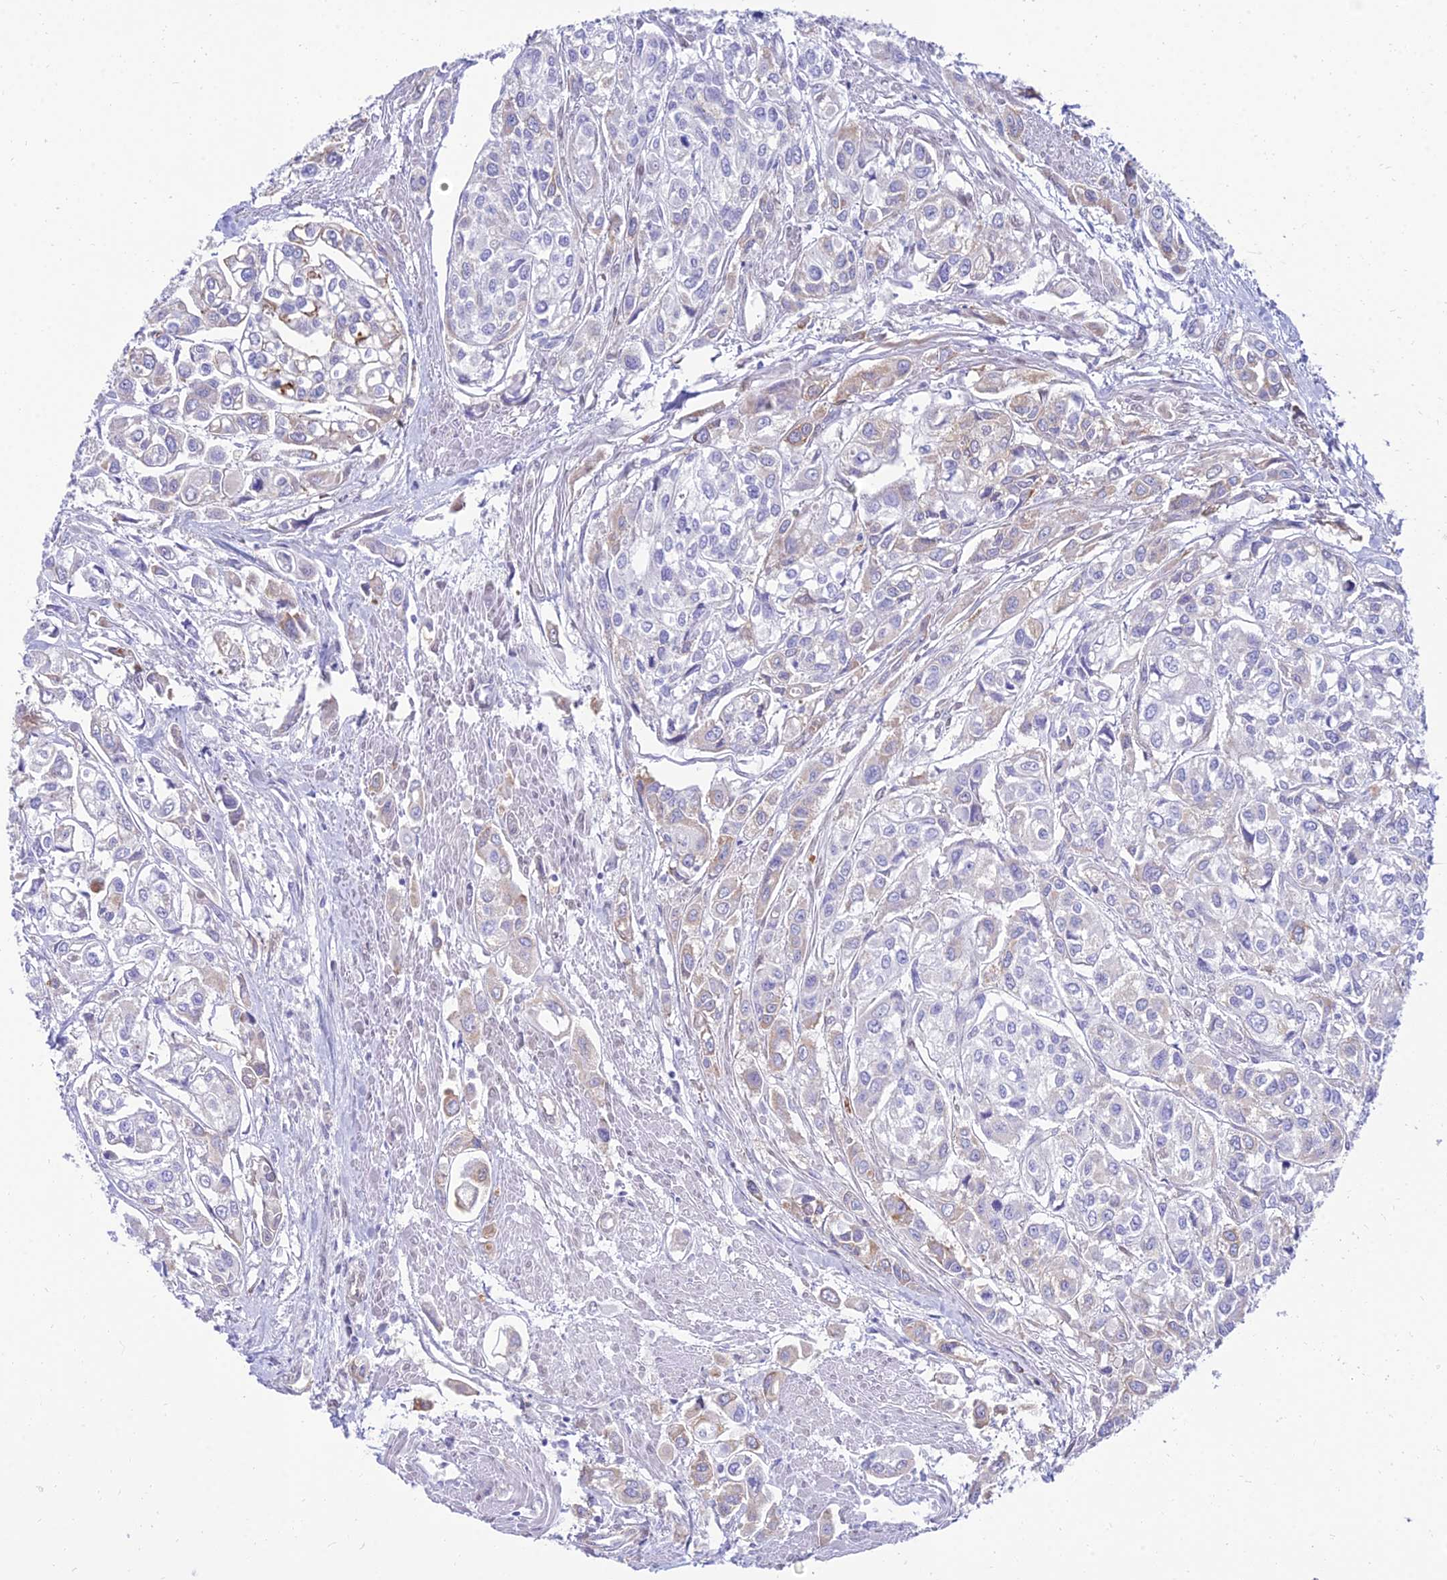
{"staining": {"intensity": "strong", "quantity": "<25%", "location": "cytoplasmic/membranous"}, "tissue": "urothelial cancer", "cell_type": "Tumor cells", "image_type": "cancer", "snomed": [{"axis": "morphology", "description": "Urothelial carcinoma, High grade"}, {"axis": "topography", "description": "Urinary bladder"}], "caption": "An image showing strong cytoplasmic/membranous positivity in approximately <25% of tumor cells in urothelial carcinoma (high-grade), as visualized by brown immunohistochemical staining.", "gene": "TAC3", "patient": {"sex": "male", "age": 67}}